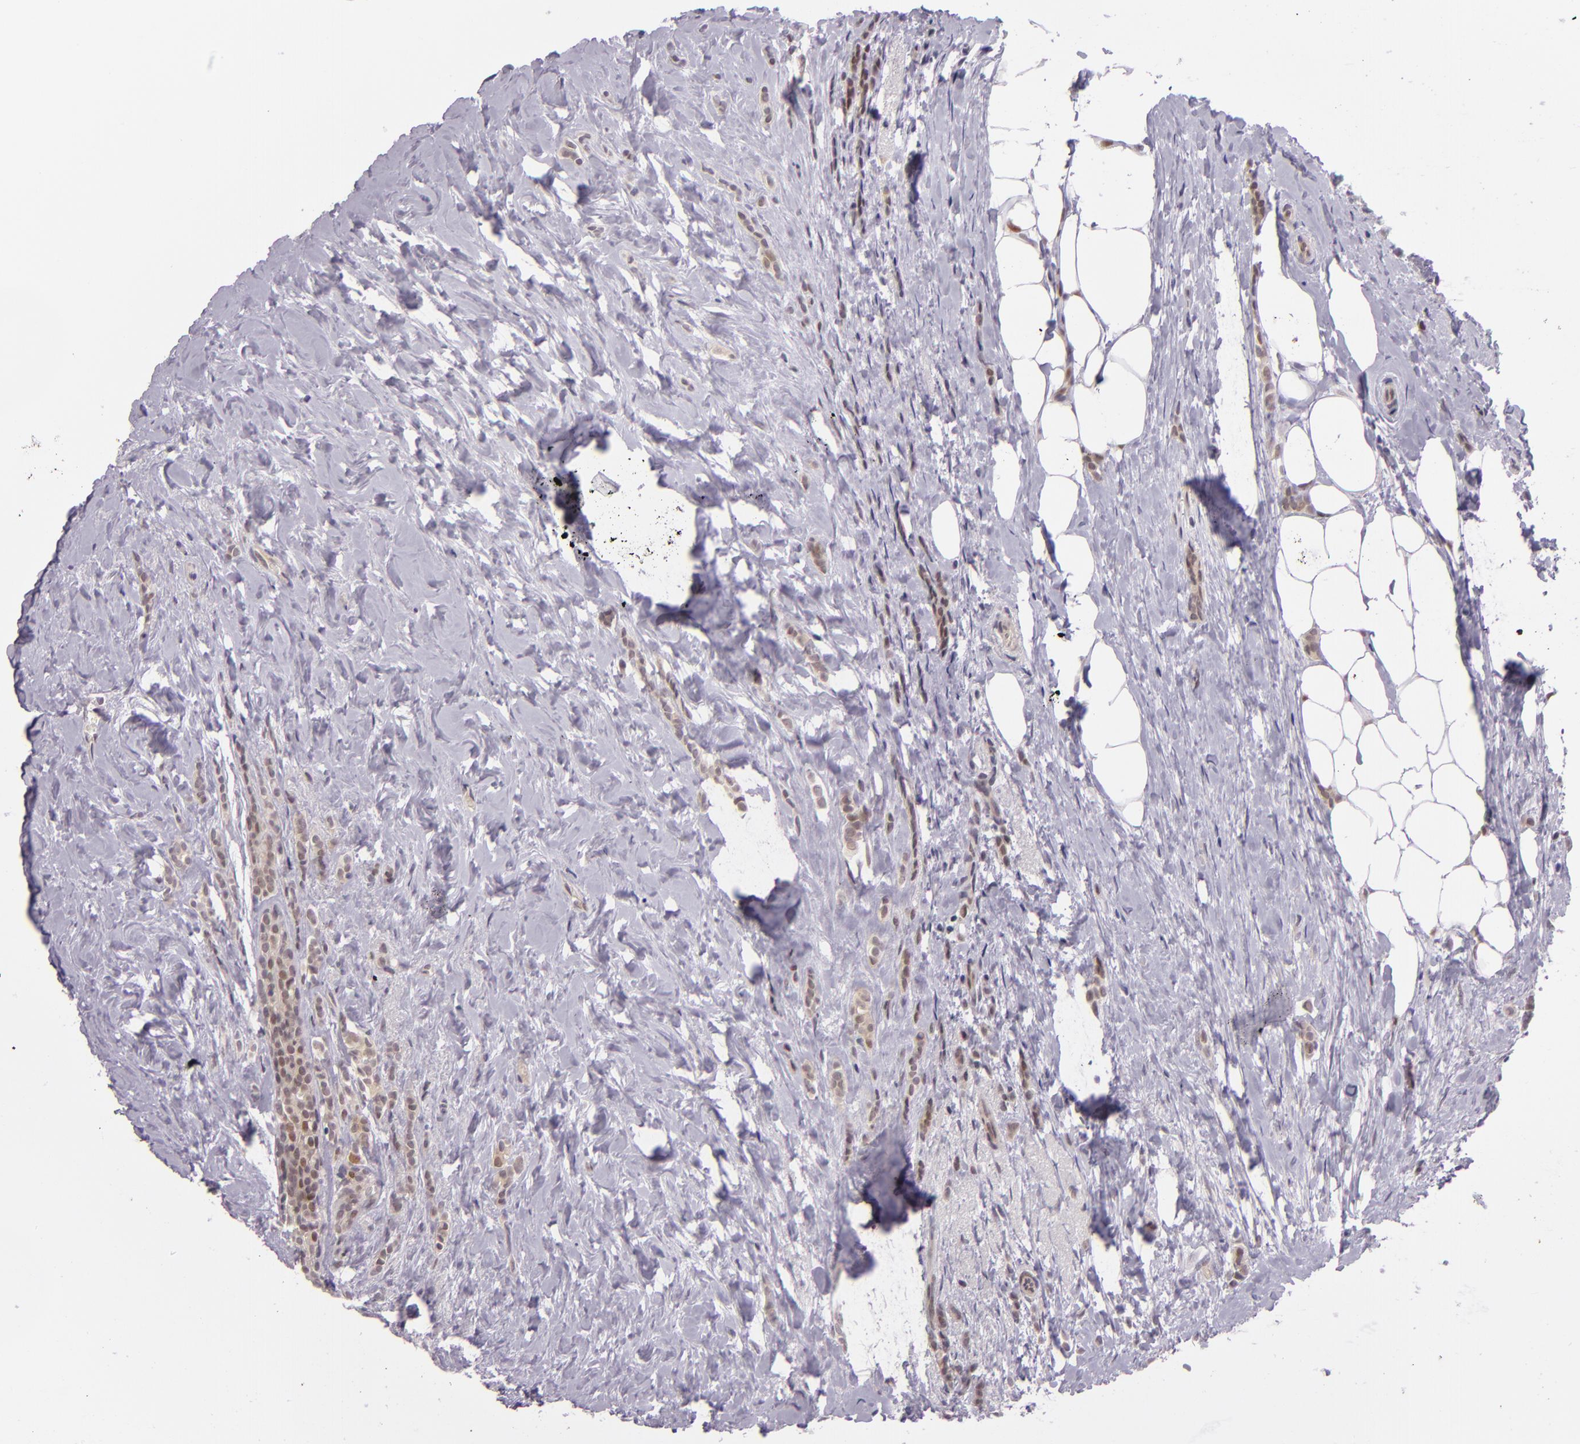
{"staining": {"intensity": "weak", "quantity": "25%-75%", "location": "cytoplasmic/membranous"}, "tissue": "breast cancer", "cell_type": "Tumor cells", "image_type": "cancer", "snomed": [{"axis": "morphology", "description": "Lobular carcinoma"}, {"axis": "topography", "description": "Breast"}], "caption": "Protein expression analysis of human breast cancer reveals weak cytoplasmic/membranous positivity in about 25%-75% of tumor cells.", "gene": "CSE1L", "patient": {"sex": "female", "age": 56}}